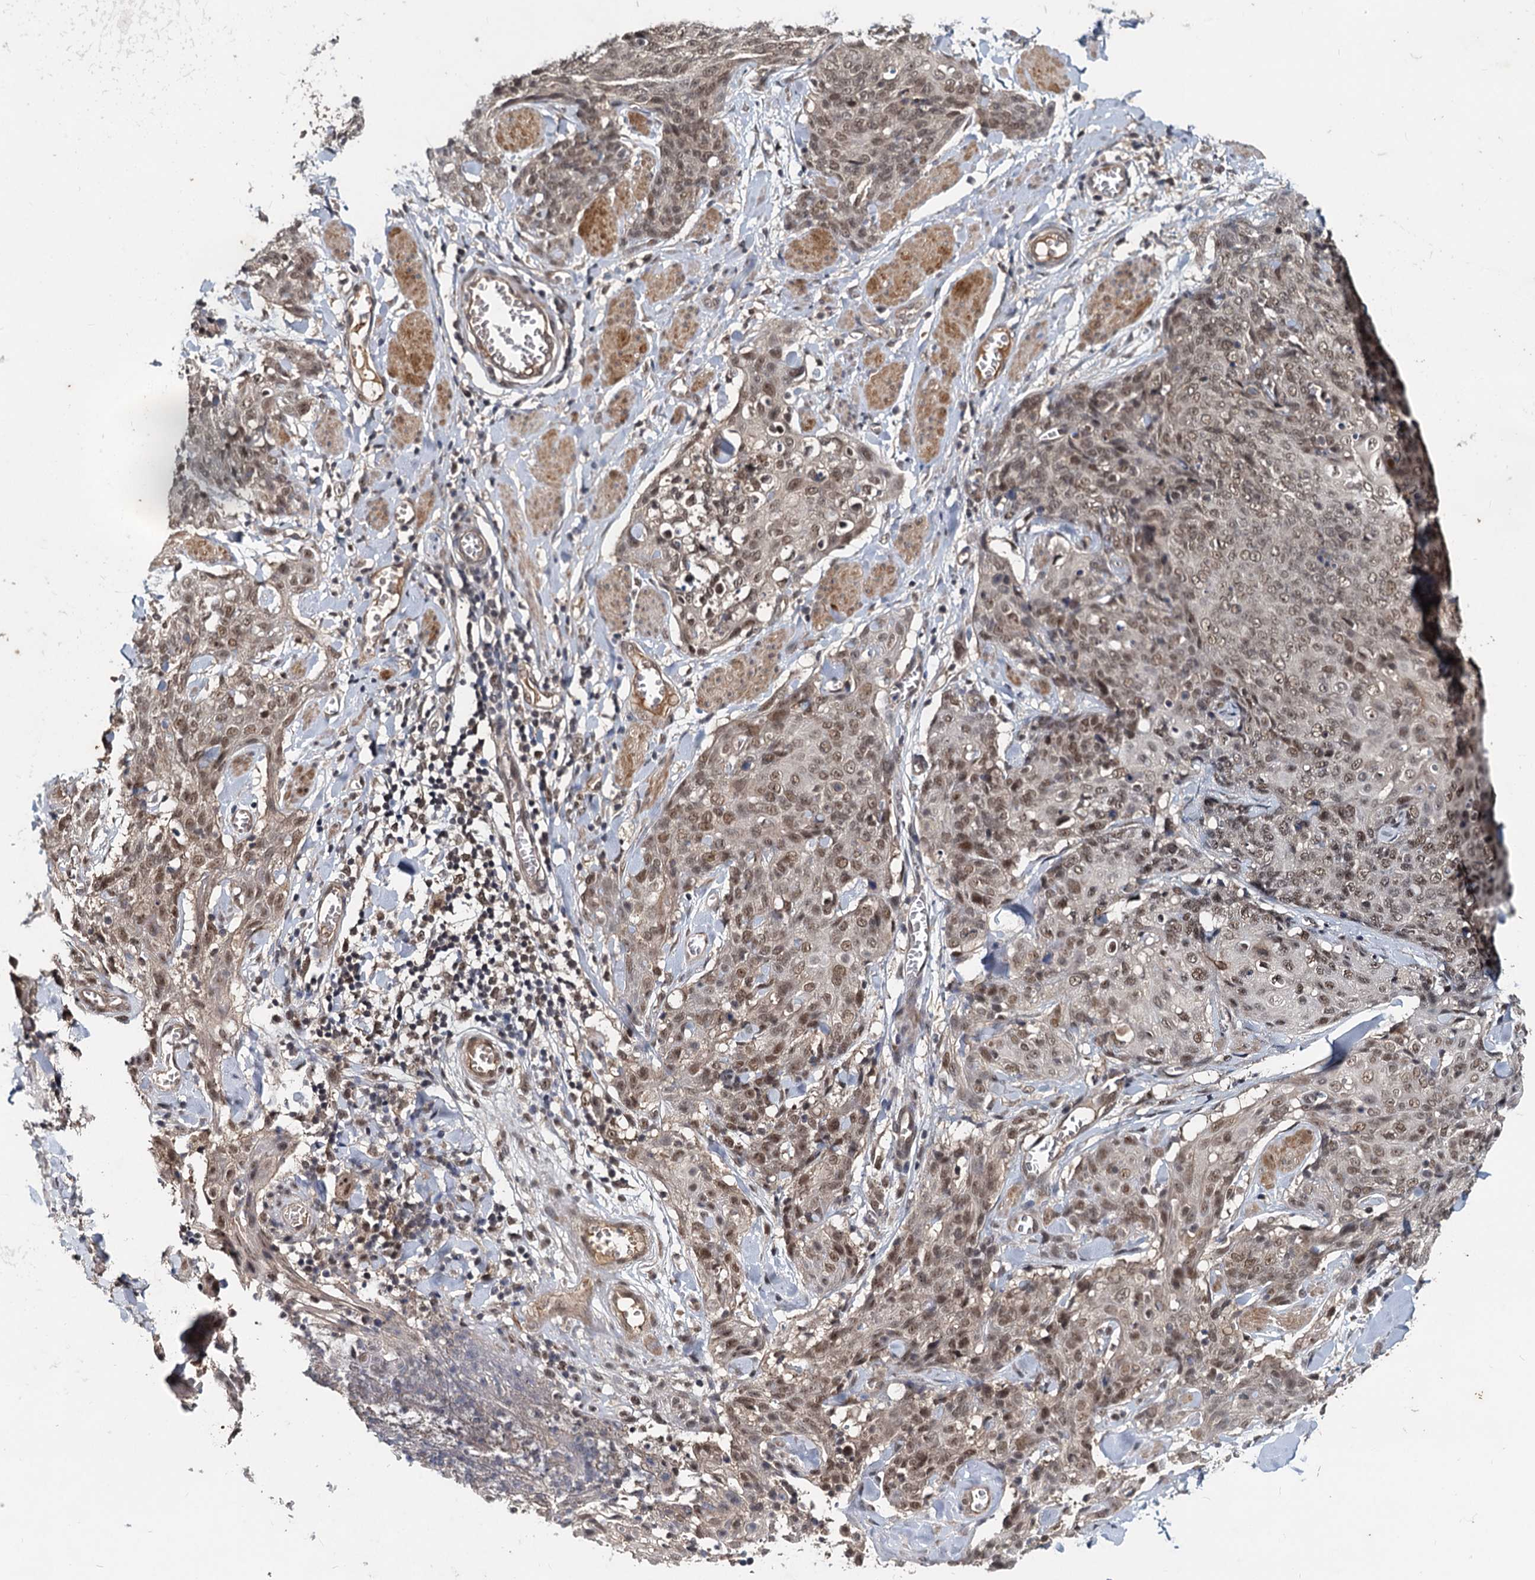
{"staining": {"intensity": "moderate", "quantity": ">75%", "location": "nuclear"}, "tissue": "skin cancer", "cell_type": "Tumor cells", "image_type": "cancer", "snomed": [{"axis": "morphology", "description": "Squamous cell carcinoma, NOS"}, {"axis": "topography", "description": "Skin"}, {"axis": "topography", "description": "Vulva"}], "caption": "A histopathology image of human squamous cell carcinoma (skin) stained for a protein shows moderate nuclear brown staining in tumor cells. Using DAB (3,3'-diaminobenzidine) (brown) and hematoxylin (blue) stains, captured at high magnification using brightfield microscopy.", "gene": "RITA1", "patient": {"sex": "female", "age": 85}}